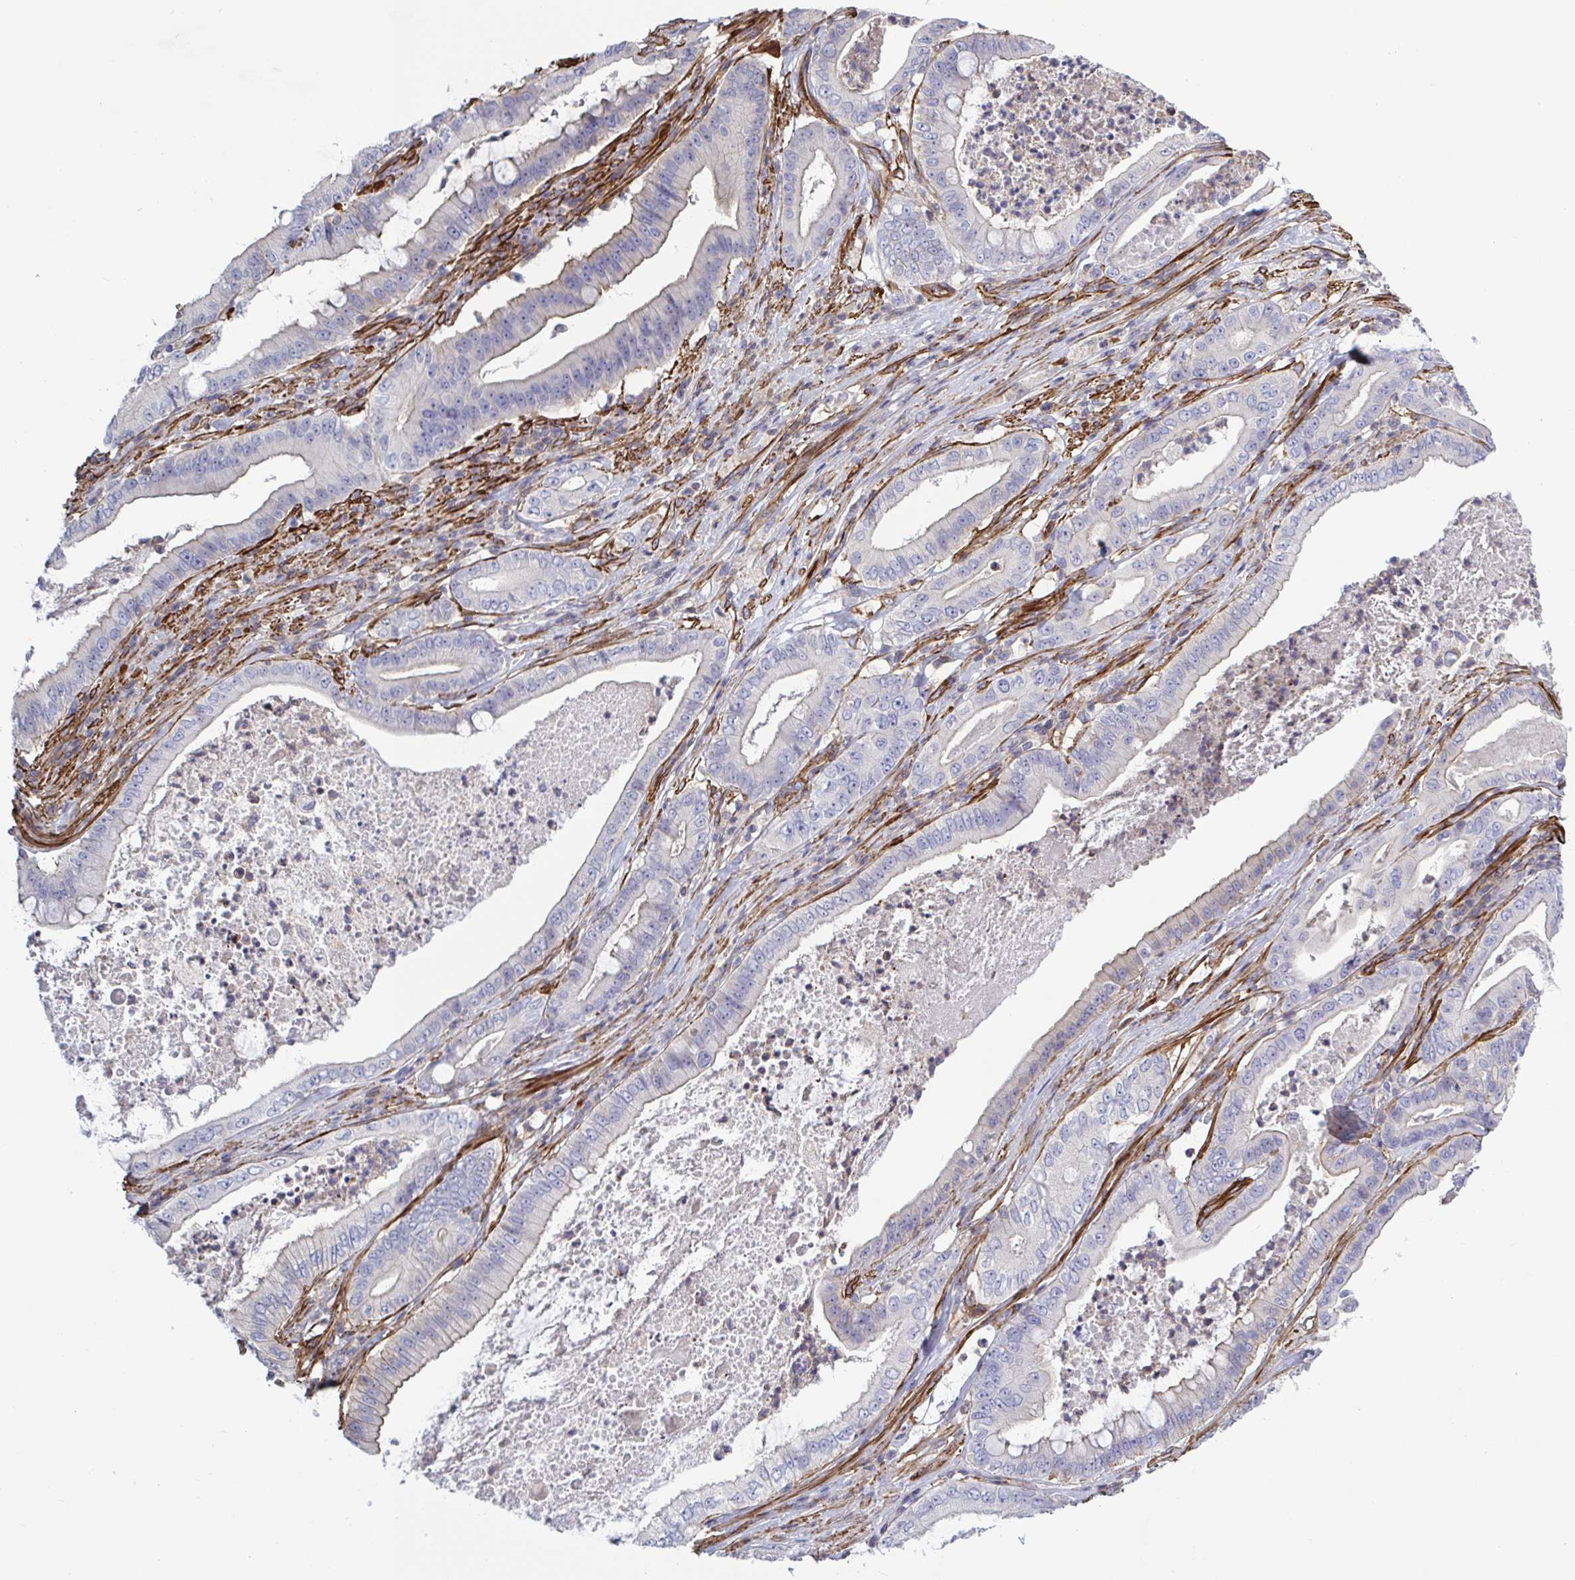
{"staining": {"intensity": "moderate", "quantity": "<25%", "location": "cytoplasmic/membranous"}, "tissue": "pancreatic cancer", "cell_type": "Tumor cells", "image_type": "cancer", "snomed": [{"axis": "morphology", "description": "Adenocarcinoma, NOS"}, {"axis": "topography", "description": "Pancreas"}], "caption": "Protein expression analysis of pancreatic cancer demonstrates moderate cytoplasmic/membranous positivity in about <25% of tumor cells.", "gene": "SHISA7", "patient": {"sex": "male", "age": 71}}